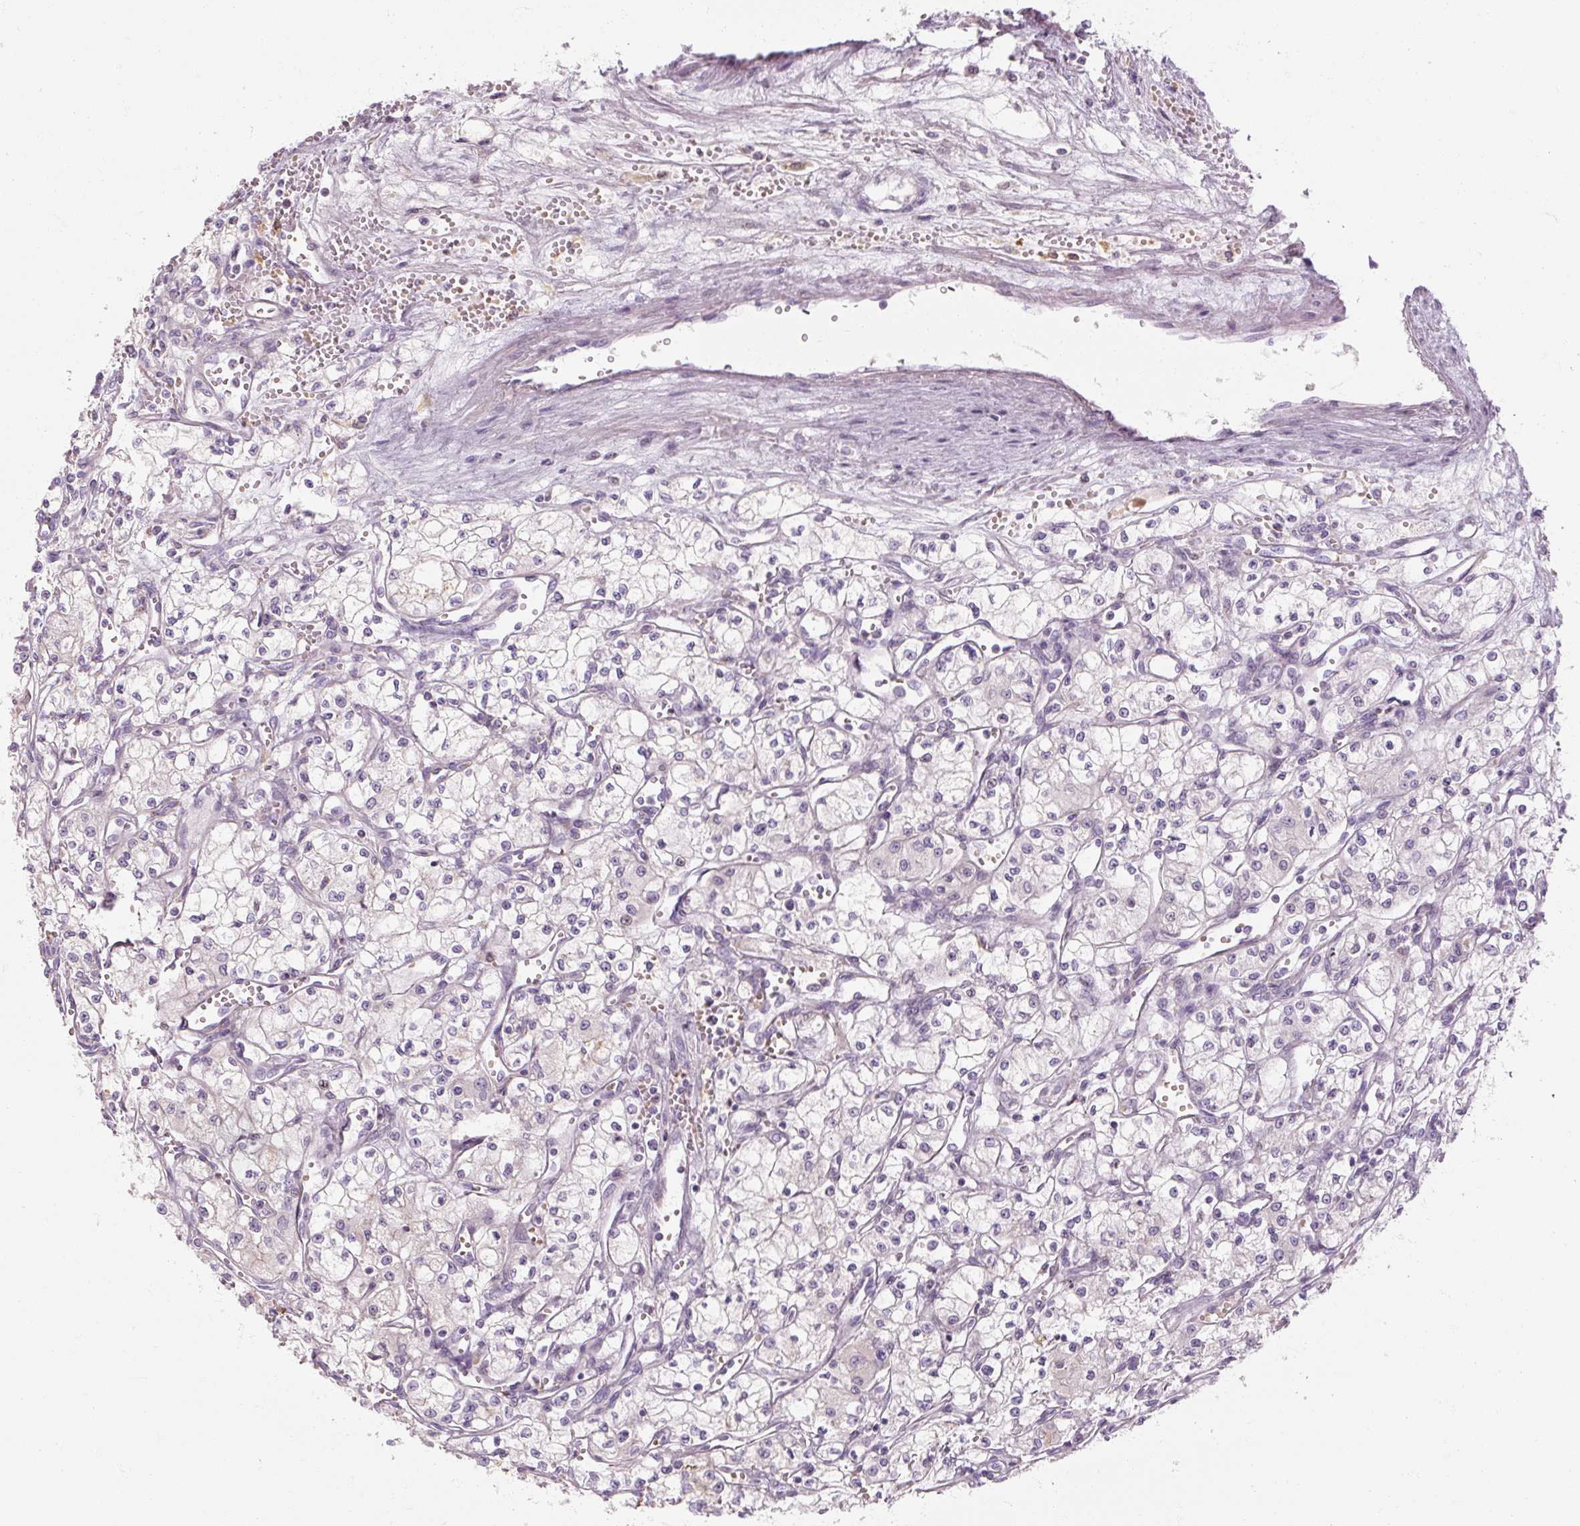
{"staining": {"intensity": "negative", "quantity": "none", "location": "none"}, "tissue": "renal cancer", "cell_type": "Tumor cells", "image_type": "cancer", "snomed": [{"axis": "morphology", "description": "Adenocarcinoma, NOS"}, {"axis": "topography", "description": "Kidney"}], "caption": "This is a micrograph of immunohistochemistry staining of renal cancer (adenocarcinoma), which shows no positivity in tumor cells.", "gene": "NFE2L3", "patient": {"sex": "male", "age": 59}}